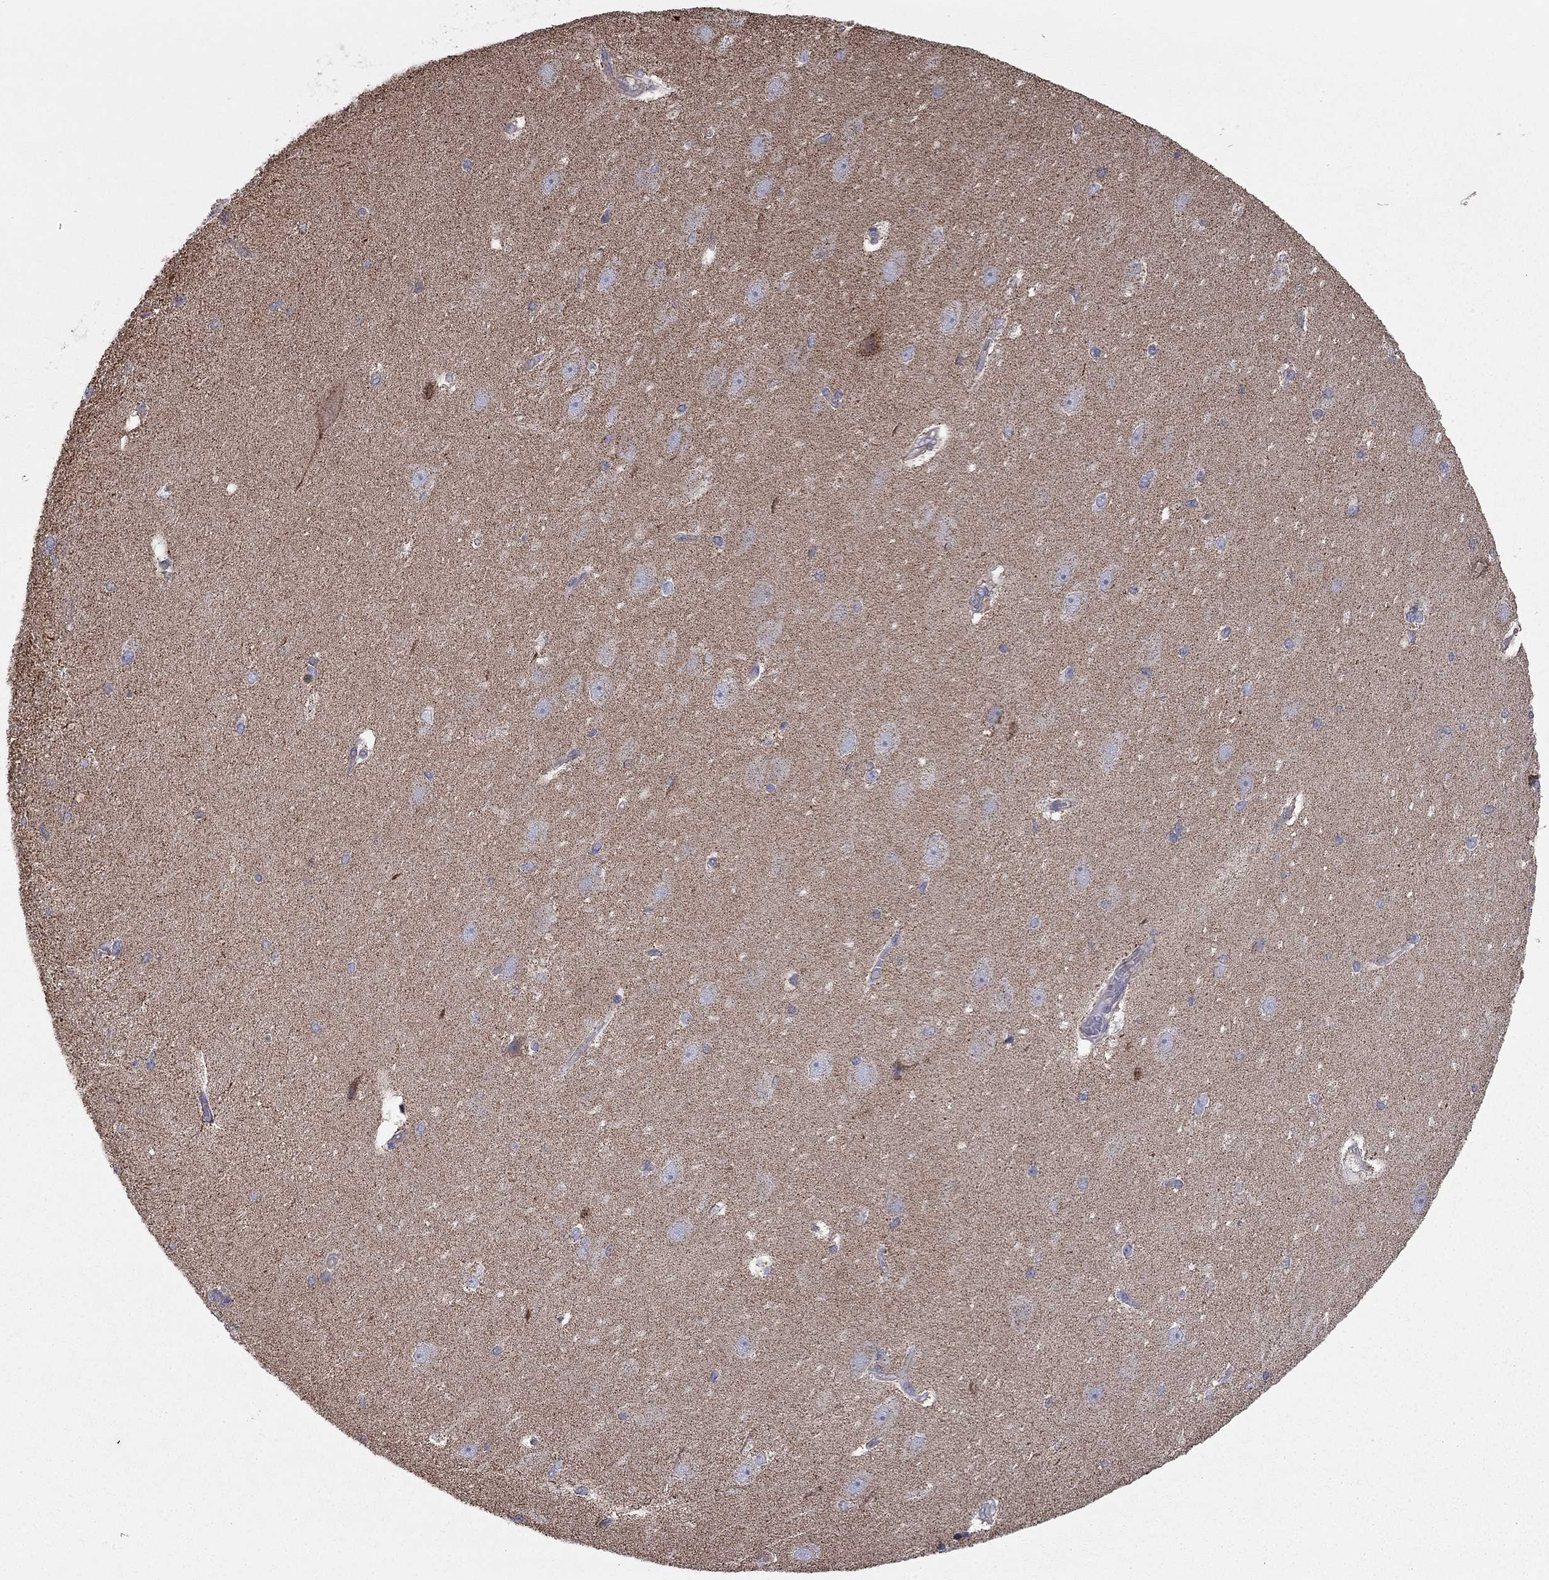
{"staining": {"intensity": "negative", "quantity": "none", "location": "none"}, "tissue": "hippocampus", "cell_type": "Glial cells", "image_type": "normal", "snomed": [{"axis": "morphology", "description": "Normal tissue, NOS"}, {"axis": "topography", "description": "Cerebral cortex"}, {"axis": "topography", "description": "Hippocampus"}], "caption": "Immunohistochemistry (IHC) of unremarkable hippocampus shows no expression in glial cells. (Stains: DAB immunohistochemistry with hematoxylin counter stain, Microscopy: brightfield microscopy at high magnification).", "gene": "KANSL1L", "patient": {"sex": "female", "age": 19}}